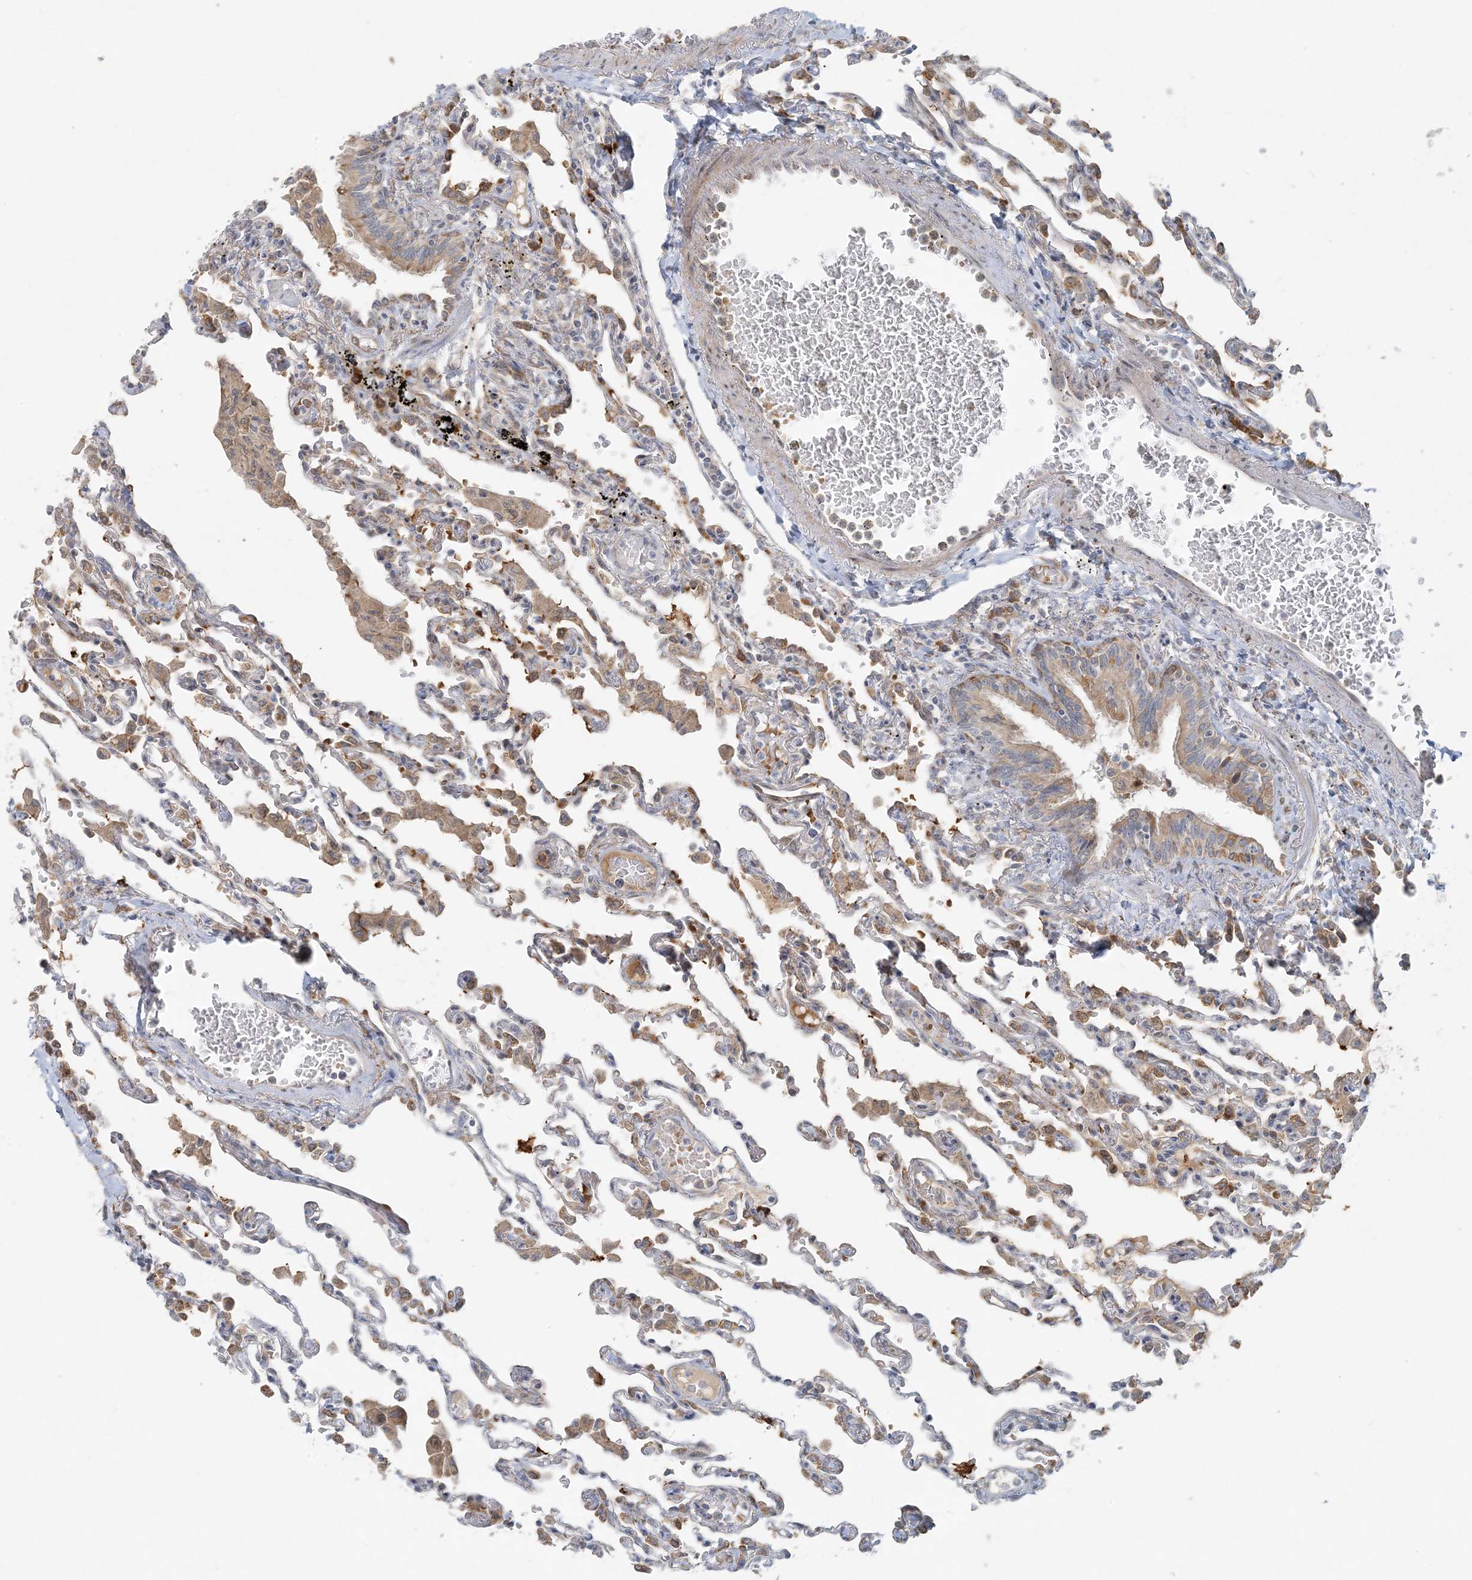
{"staining": {"intensity": "weak", "quantity": "<25%", "location": "cytoplasmic/membranous"}, "tissue": "lung", "cell_type": "Alveolar cells", "image_type": "normal", "snomed": [{"axis": "morphology", "description": "Normal tissue, NOS"}, {"axis": "topography", "description": "Bronchus"}, {"axis": "topography", "description": "Lung"}], "caption": "Photomicrograph shows no protein positivity in alveolar cells of benign lung. (Immunohistochemistry, brightfield microscopy, high magnification).", "gene": "HACL1", "patient": {"sex": "female", "age": 49}}